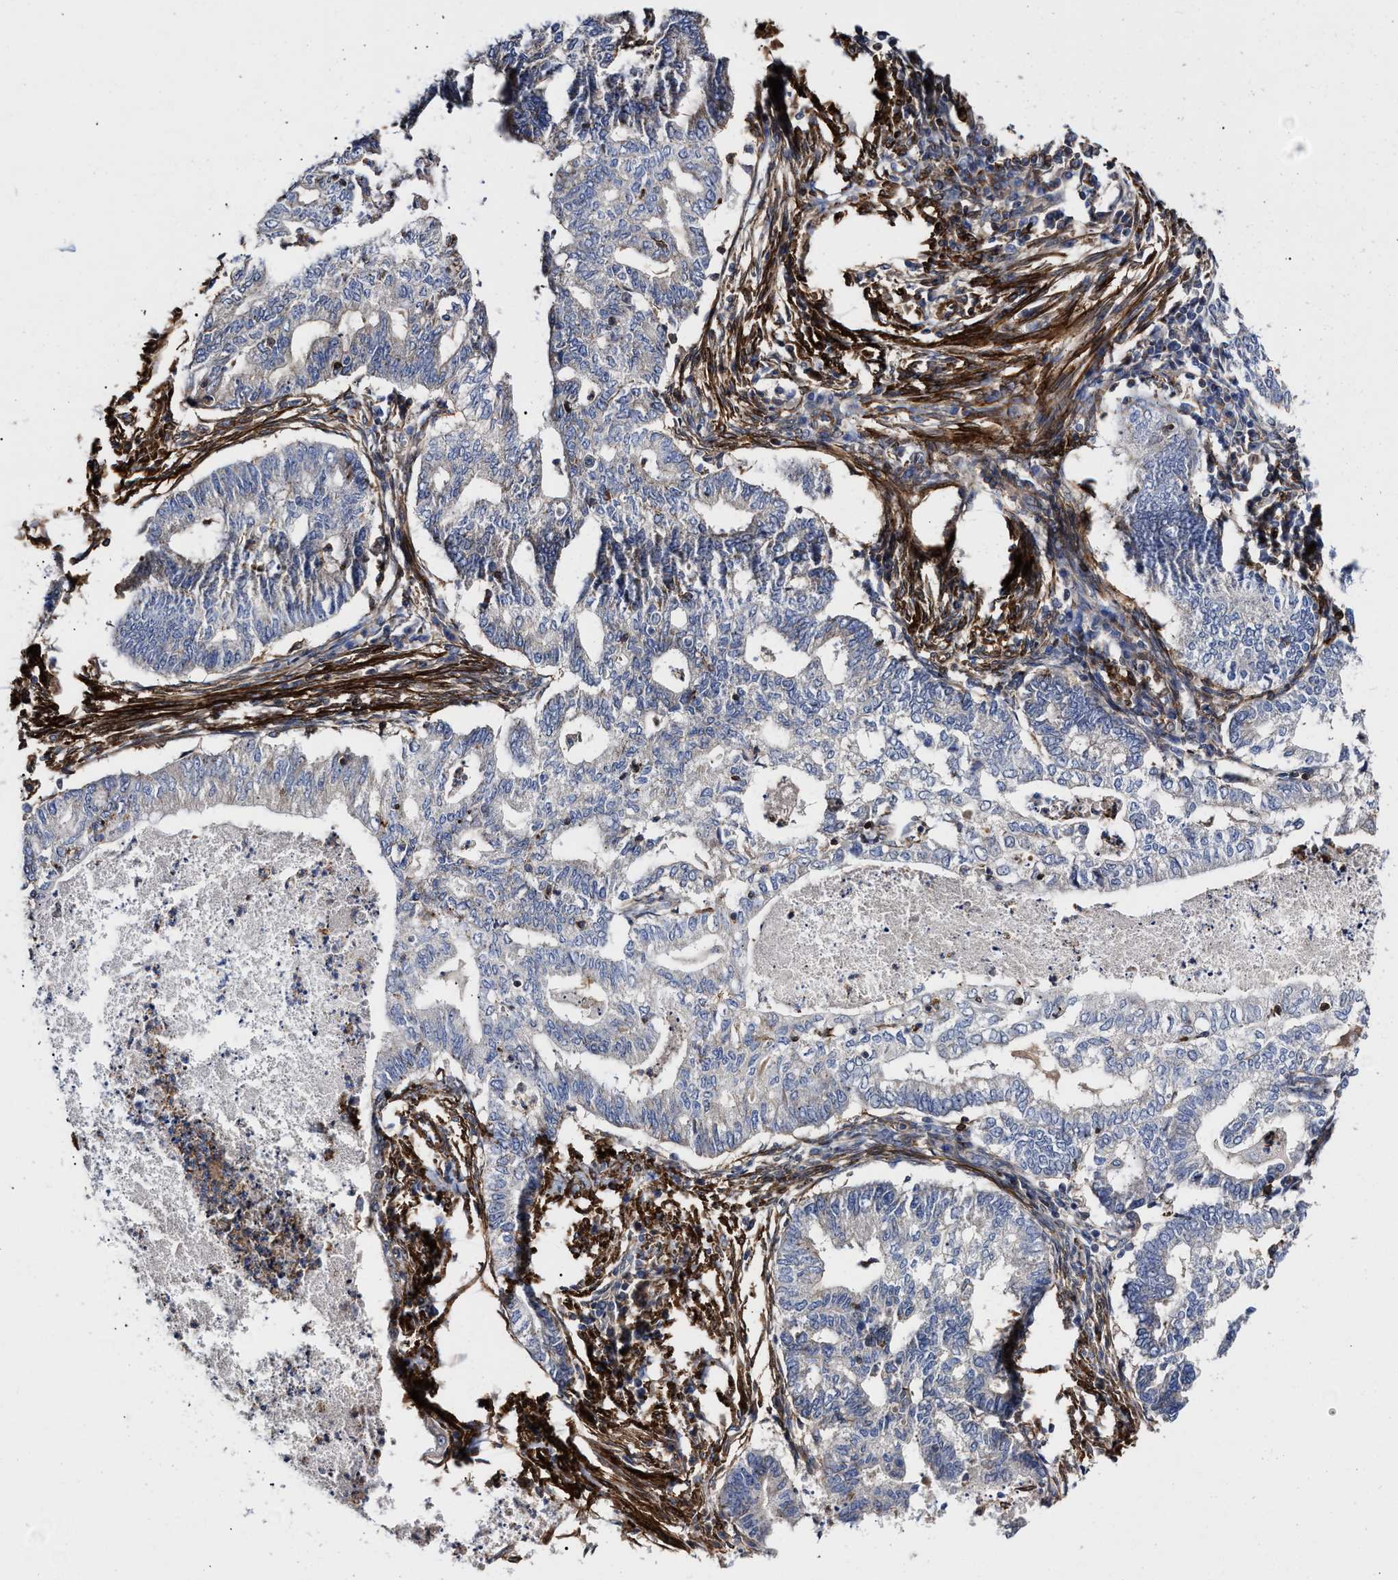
{"staining": {"intensity": "negative", "quantity": "none", "location": "none"}, "tissue": "endometrial cancer", "cell_type": "Tumor cells", "image_type": "cancer", "snomed": [{"axis": "morphology", "description": "Polyp, NOS"}, {"axis": "morphology", "description": "Adenocarcinoma, NOS"}, {"axis": "morphology", "description": "Adenoma, NOS"}, {"axis": "topography", "description": "Endometrium"}], "caption": "There is no significant staining in tumor cells of endometrial cancer (adenoma).", "gene": "HS3ST5", "patient": {"sex": "female", "age": 79}}